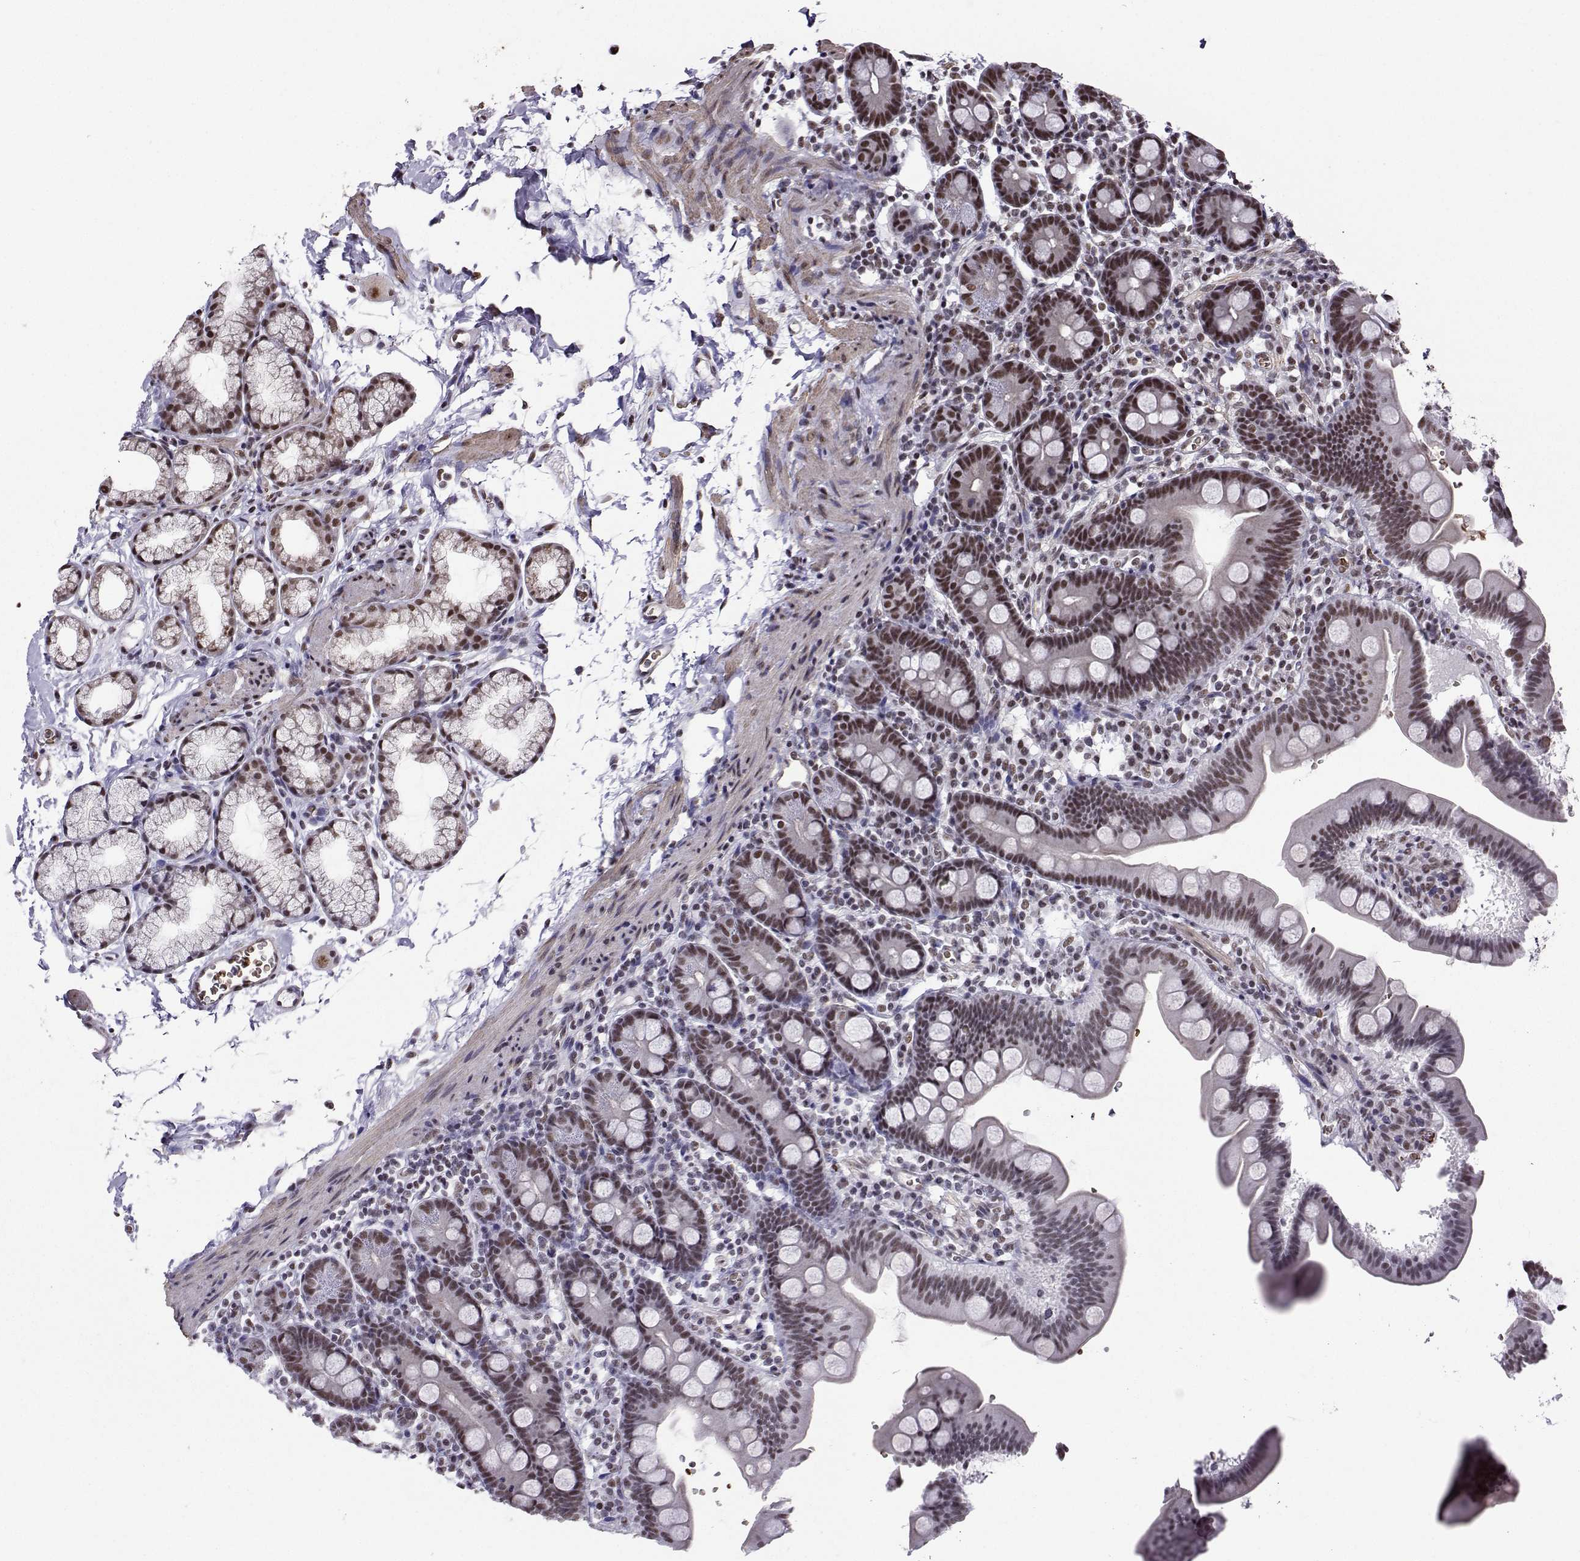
{"staining": {"intensity": "weak", "quantity": ">75%", "location": "nuclear"}, "tissue": "duodenum", "cell_type": "Glandular cells", "image_type": "normal", "snomed": [{"axis": "morphology", "description": "Normal tissue, NOS"}, {"axis": "topography", "description": "Duodenum"}], "caption": "This image demonstrates immunohistochemistry staining of benign duodenum, with low weak nuclear expression in about >75% of glandular cells.", "gene": "CCNK", "patient": {"sex": "male", "age": 59}}